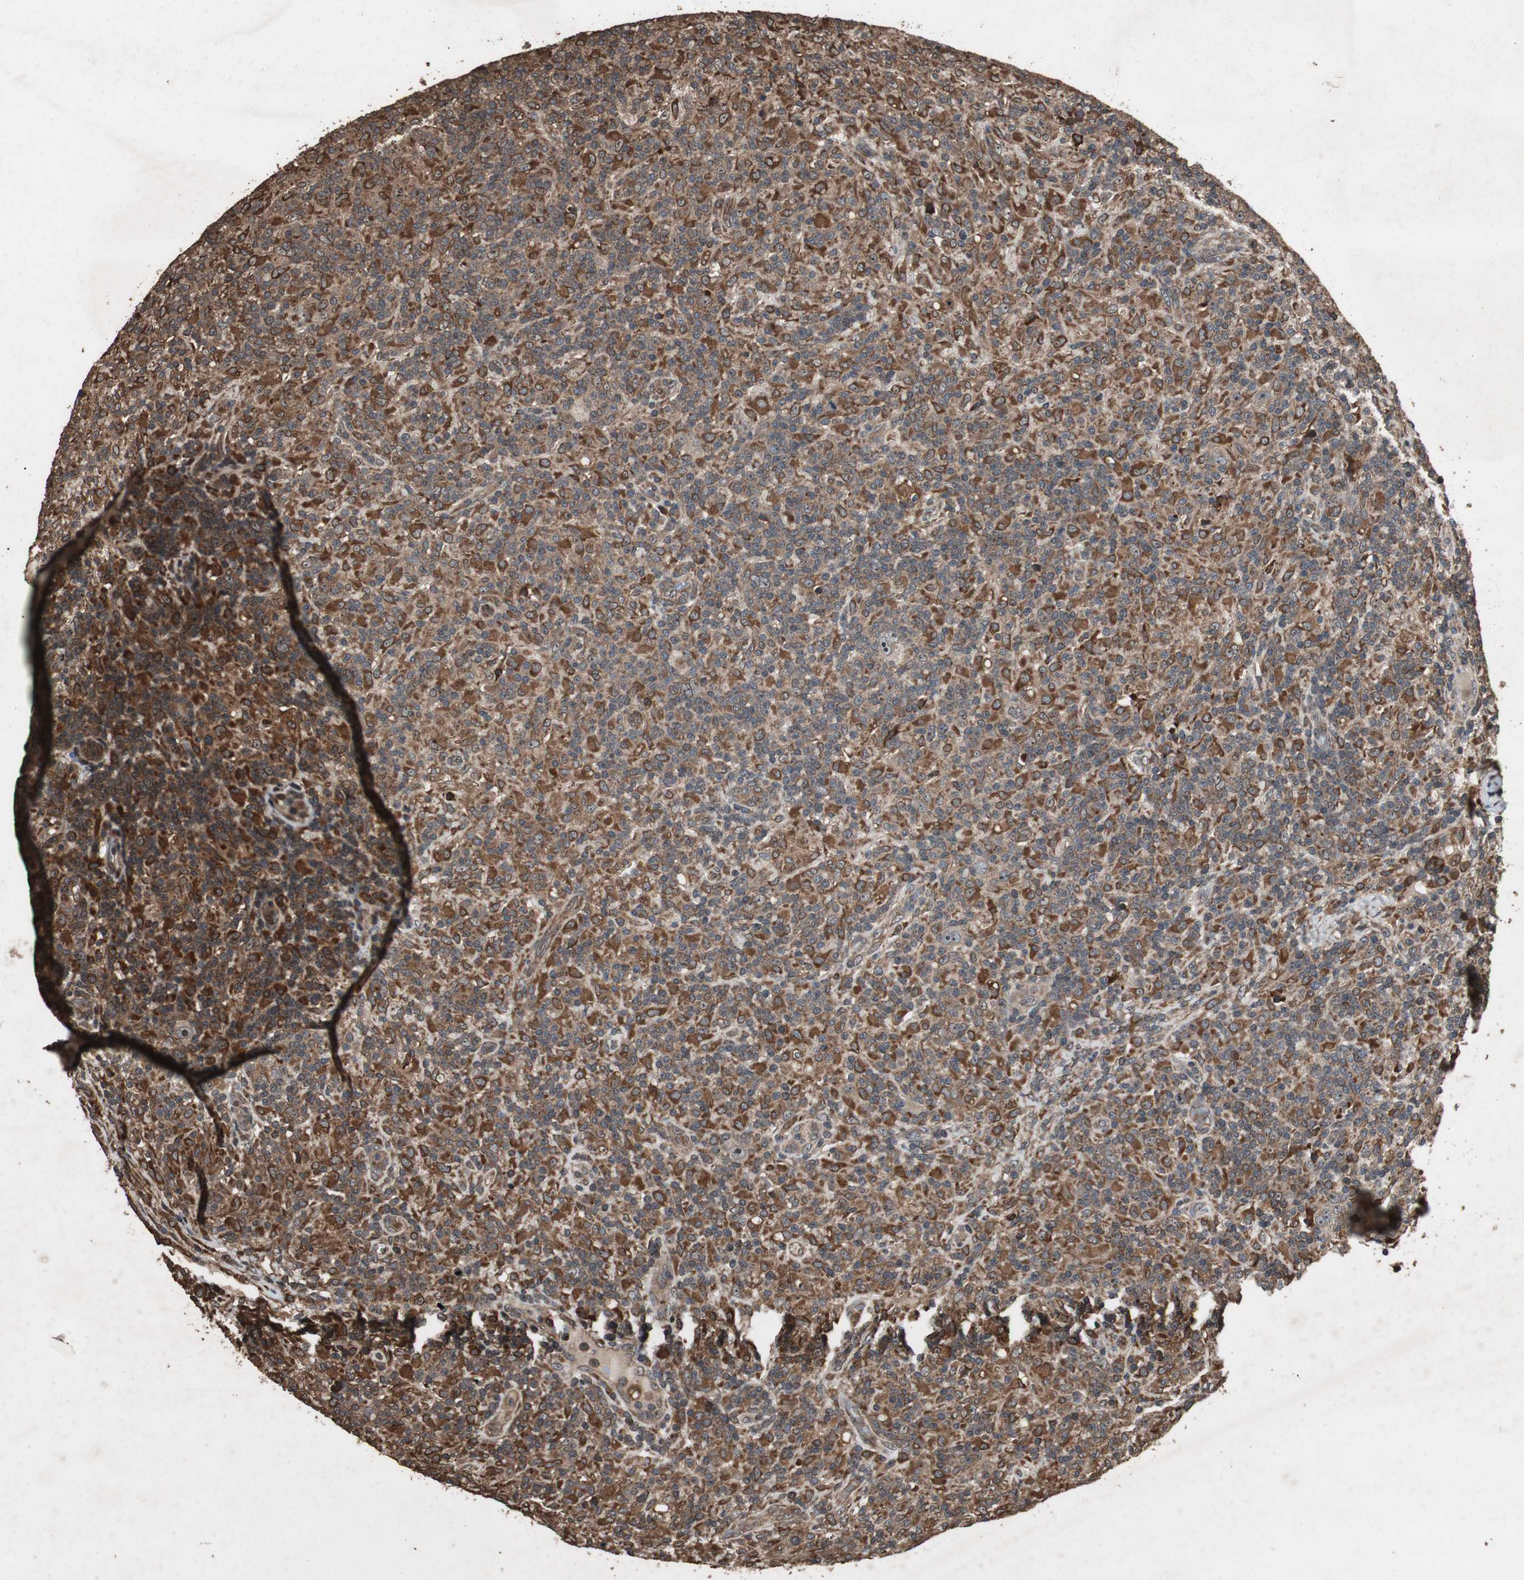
{"staining": {"intensity": "strong", "quantity": "25%-75%", "location": "cytoplasmic/membranous"}, "tissue": "lymphoma", "cell_type": "Tumor cells", "image_type": "cancer", "snomed": [{"axis": "morphology", "description": "Hodgkin's disease, NOS"}, {"axis": "topography", "description": "Lymph node"}], "caption": "Immunohistochemical staining of lymphoma reveals high levels of strong cytoplasmic/membranous staining in approximately 25%-75% of tumor cells. Nuclei are stained in blue.", "gene": "LAMTOR5", "patient": {"sex": "male", "age": 70}}